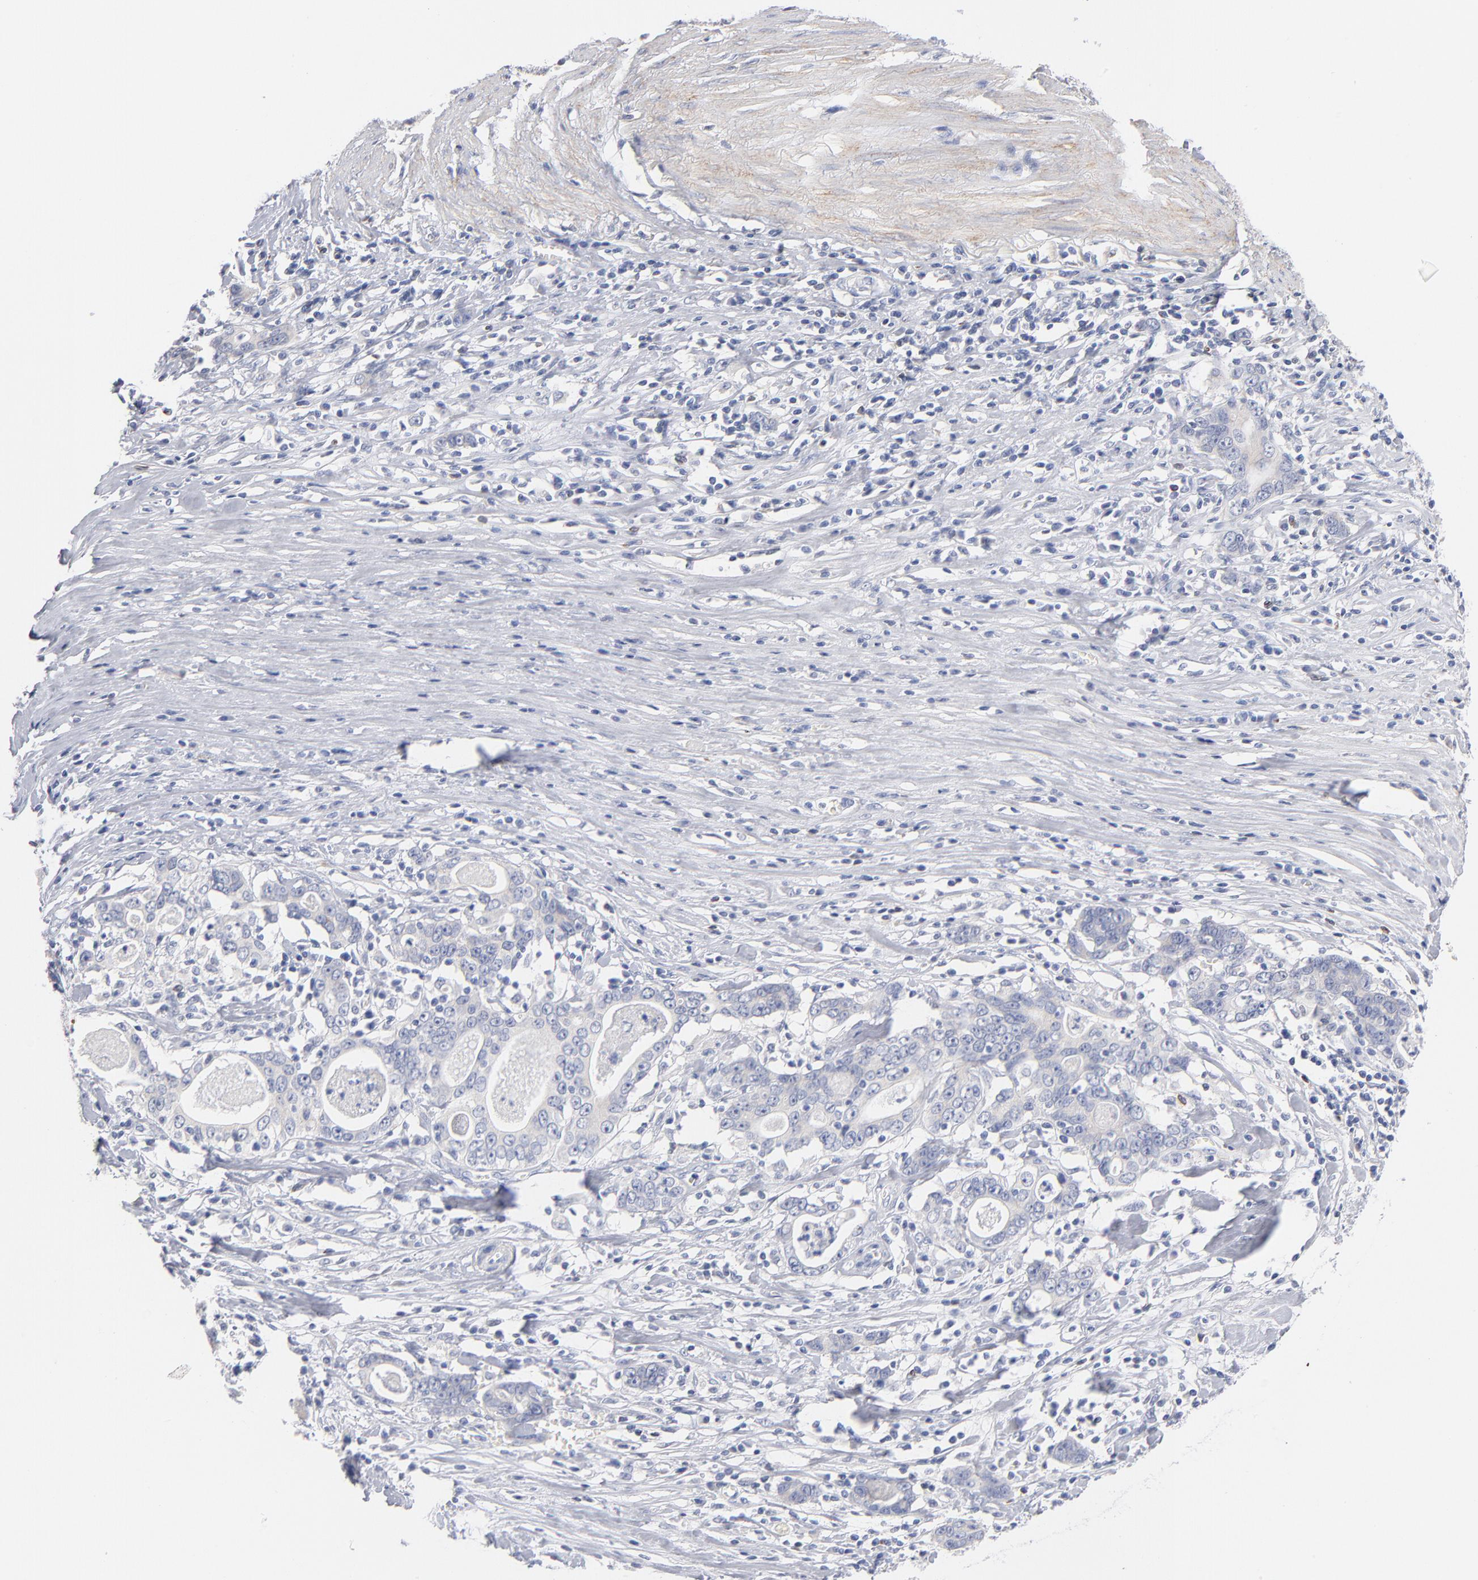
{"staining": {"intensity": "negative", "quantity": "none", "location": "none"}, "tissue": "stomach cancer", "cell_type": "Tumor cells", "image_type": "cancer", "snomed": [{"axis": "morphology", "description": "Adenocarcinoma, NOS"}, {"axis": "topography", "description": "Stomach, lower"}], "caption": "High magnification brightfield microscopy of stomach adenocarcinoma stained with DAB (brown) and counterstained with hematoxylin (blue): tumor cells show no significant staining.", "gene": "MID1", "patient": {"sex": "female", "age": 72}}